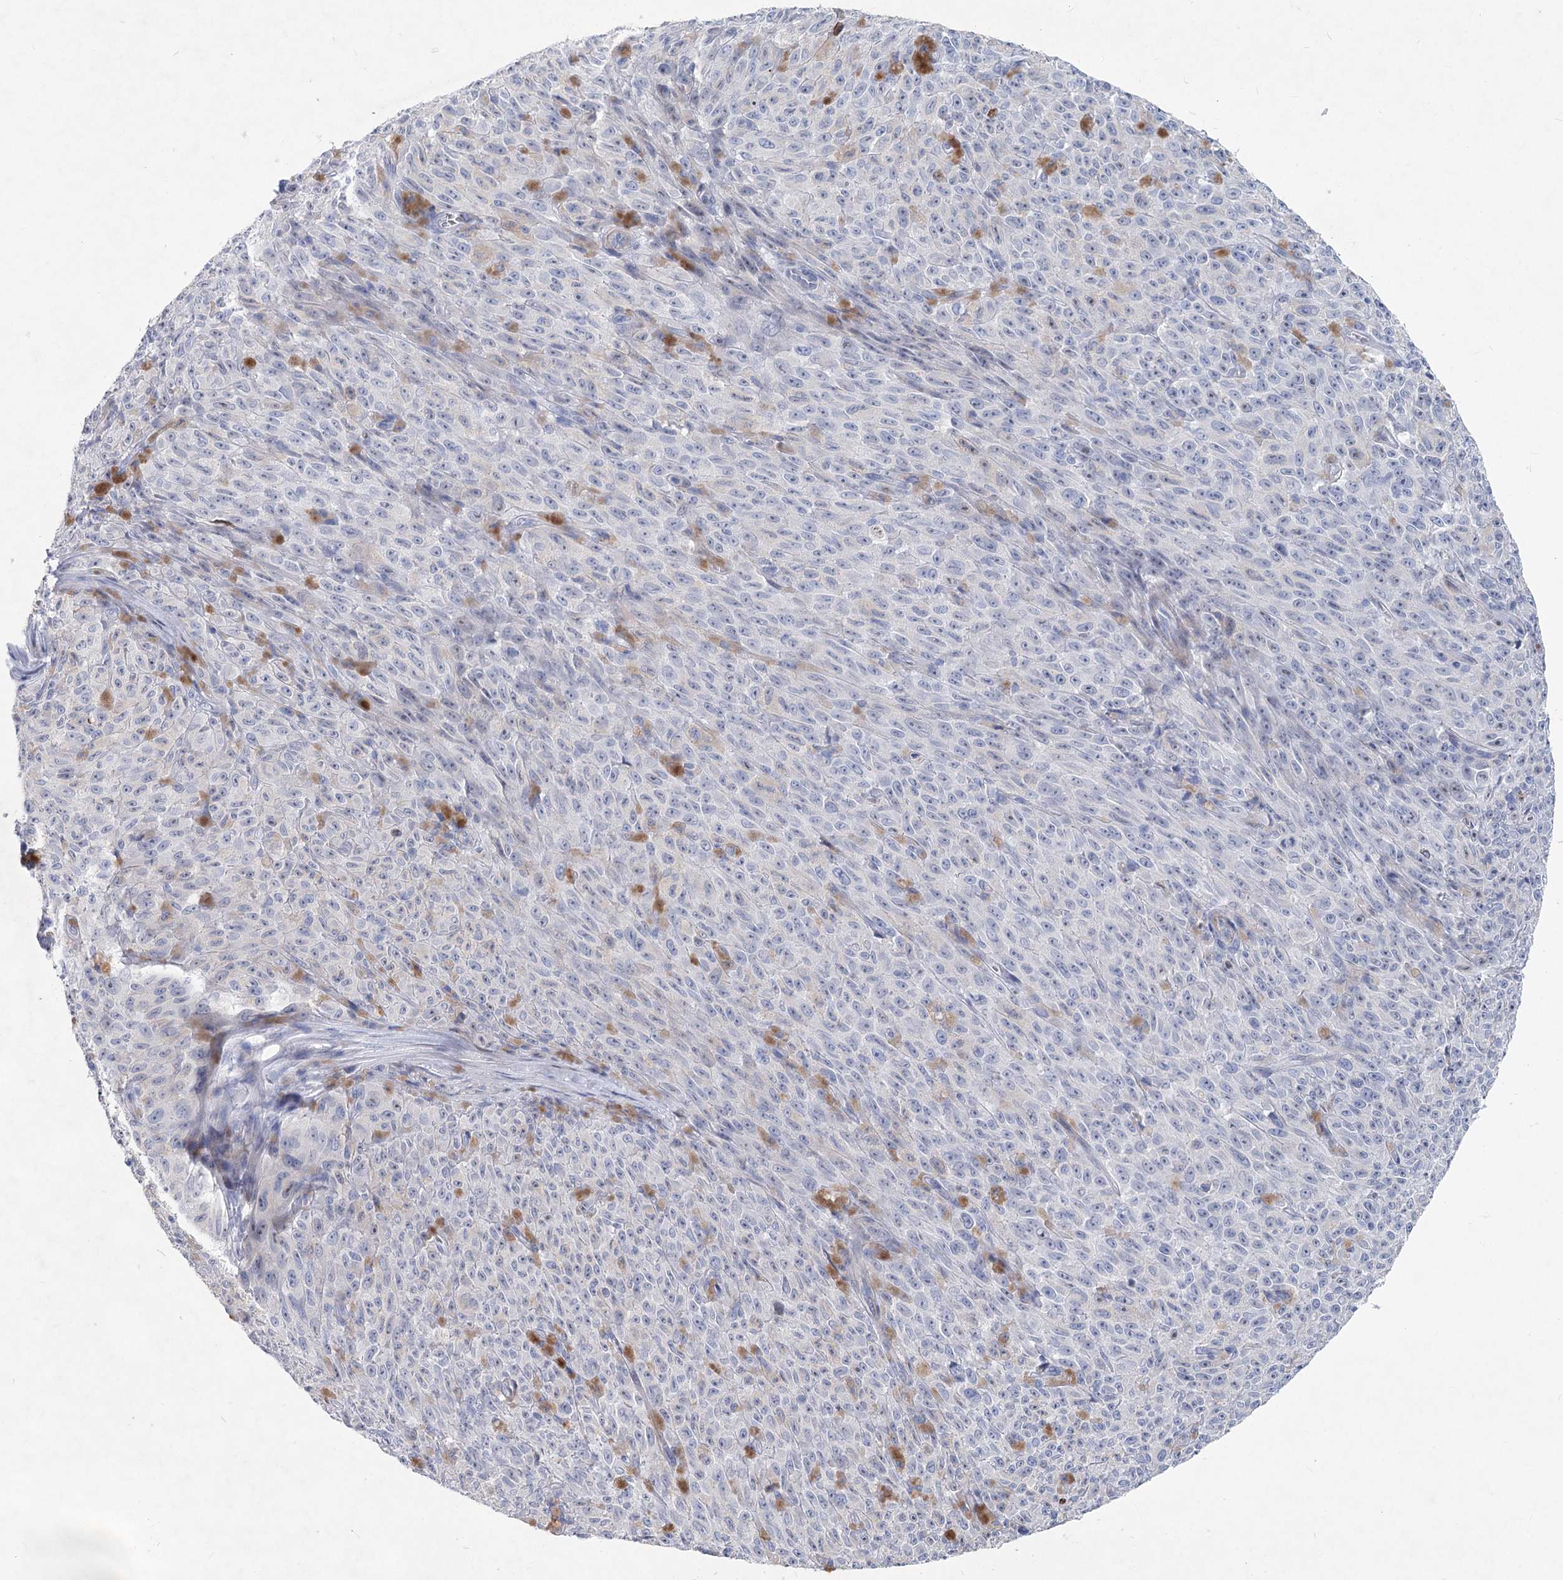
{"staining": {"intensity": "negative", "quantity": "none", "location": "none"}, "tissue": "melanoma", "cell_type": "Tumor cells", "image_type": "cancer", "snomed": [{"axis": "morphology", "description": "Malignant melanoma, NOS"}, {"axis": "topography", "description": "Skin"}], "caption": "Immunohistochemical staining of human malignant melanoma displays no significant positivity in tumor cells.", "gene": "WDR74", "patient": {"sex": "female", "age": 82}}